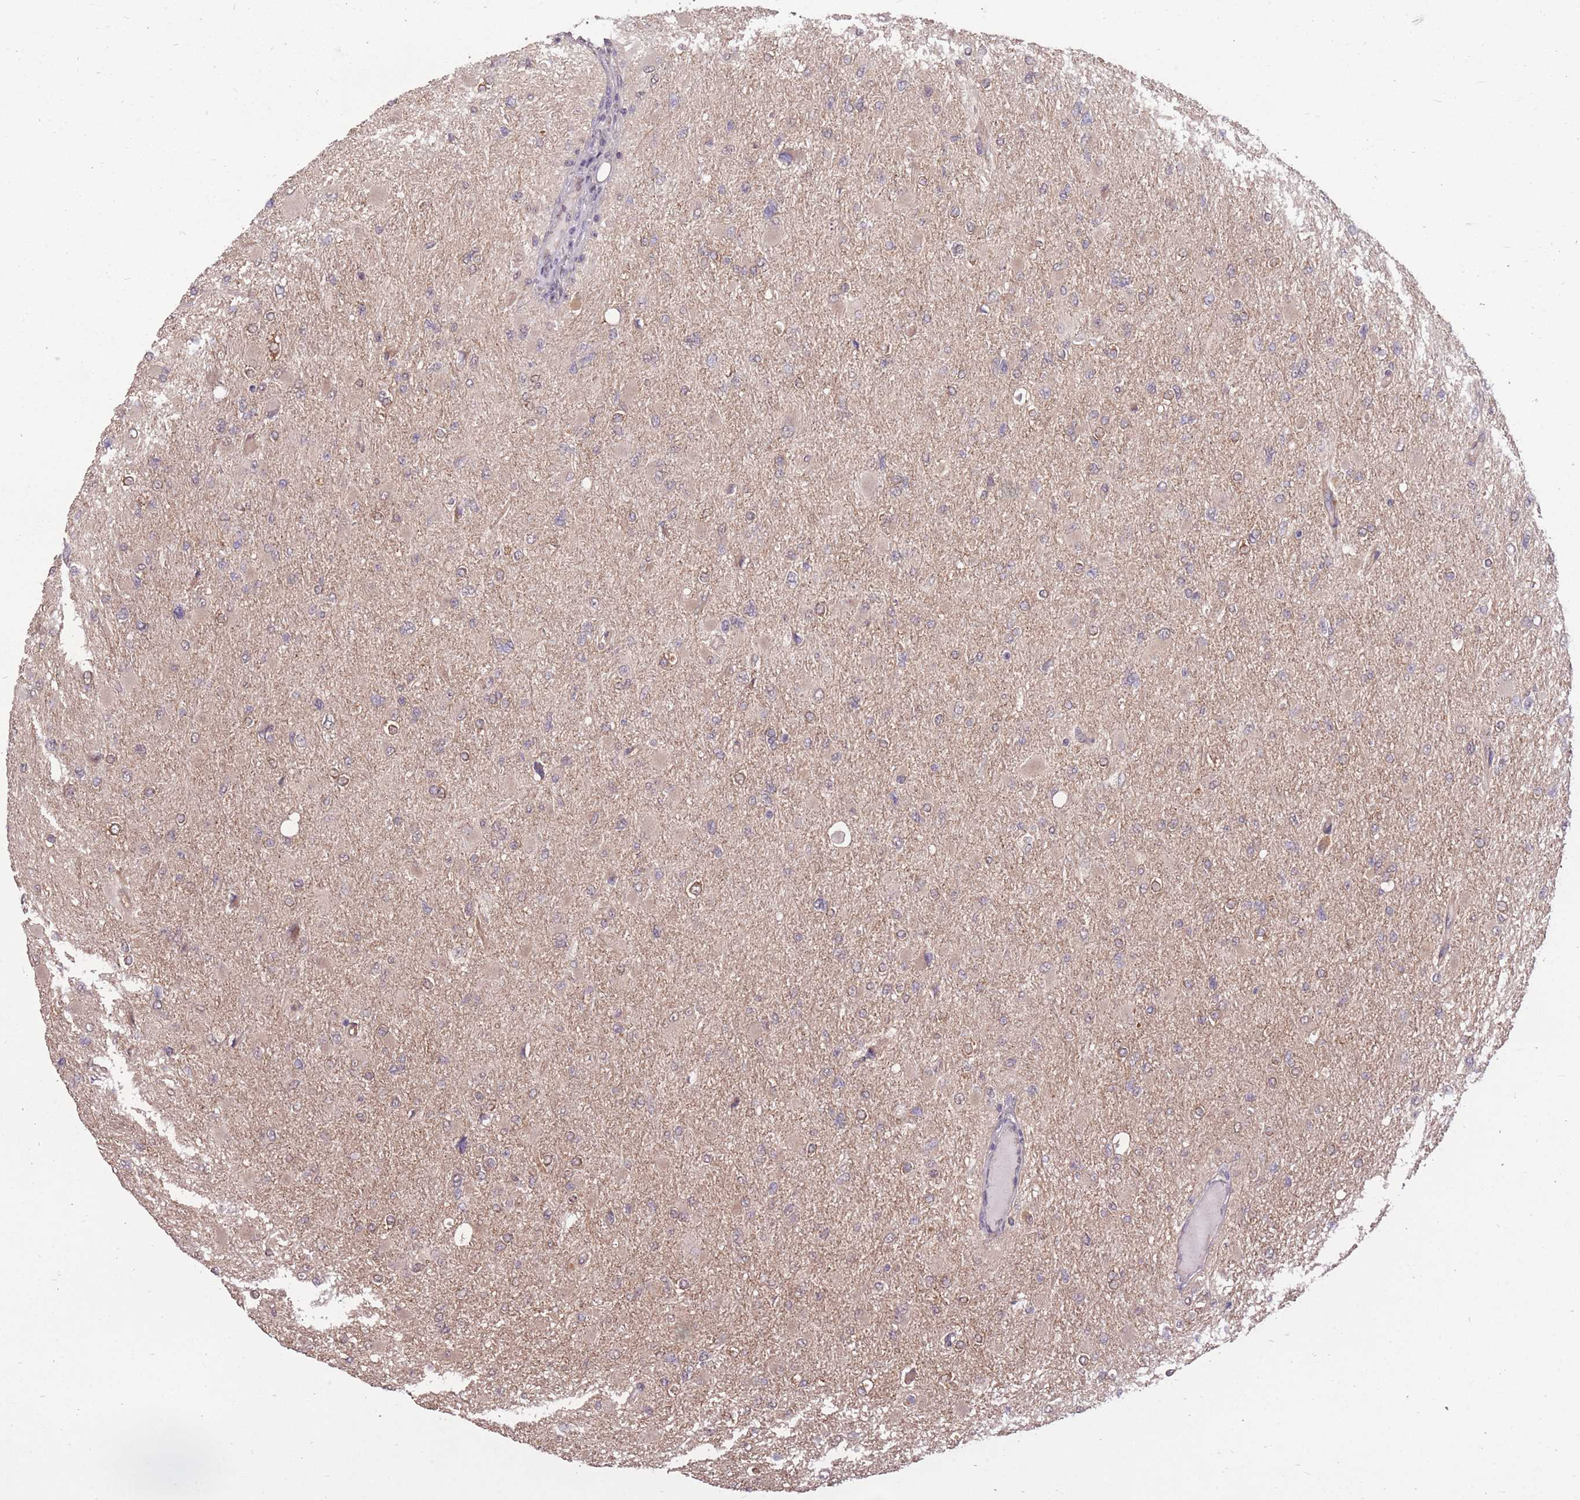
{"staining": {"intensity": "negative", "quantity": "none", "location": "none"}, "tissue": "glioma", "cell_type": "Tumor cells", "image_type": "cancer", "snomed": [{"axis": "morphology", "description": "Glioma, malignant, High grade"}, {"axis": "topography", "description": "Cerebral cortex"}], "caption": "Tumor cells show no significant protein expression in malignant glioma (high-grade).", "gene": "DYNC1LI2", "patient": {"sex": "female", "age": 36}}